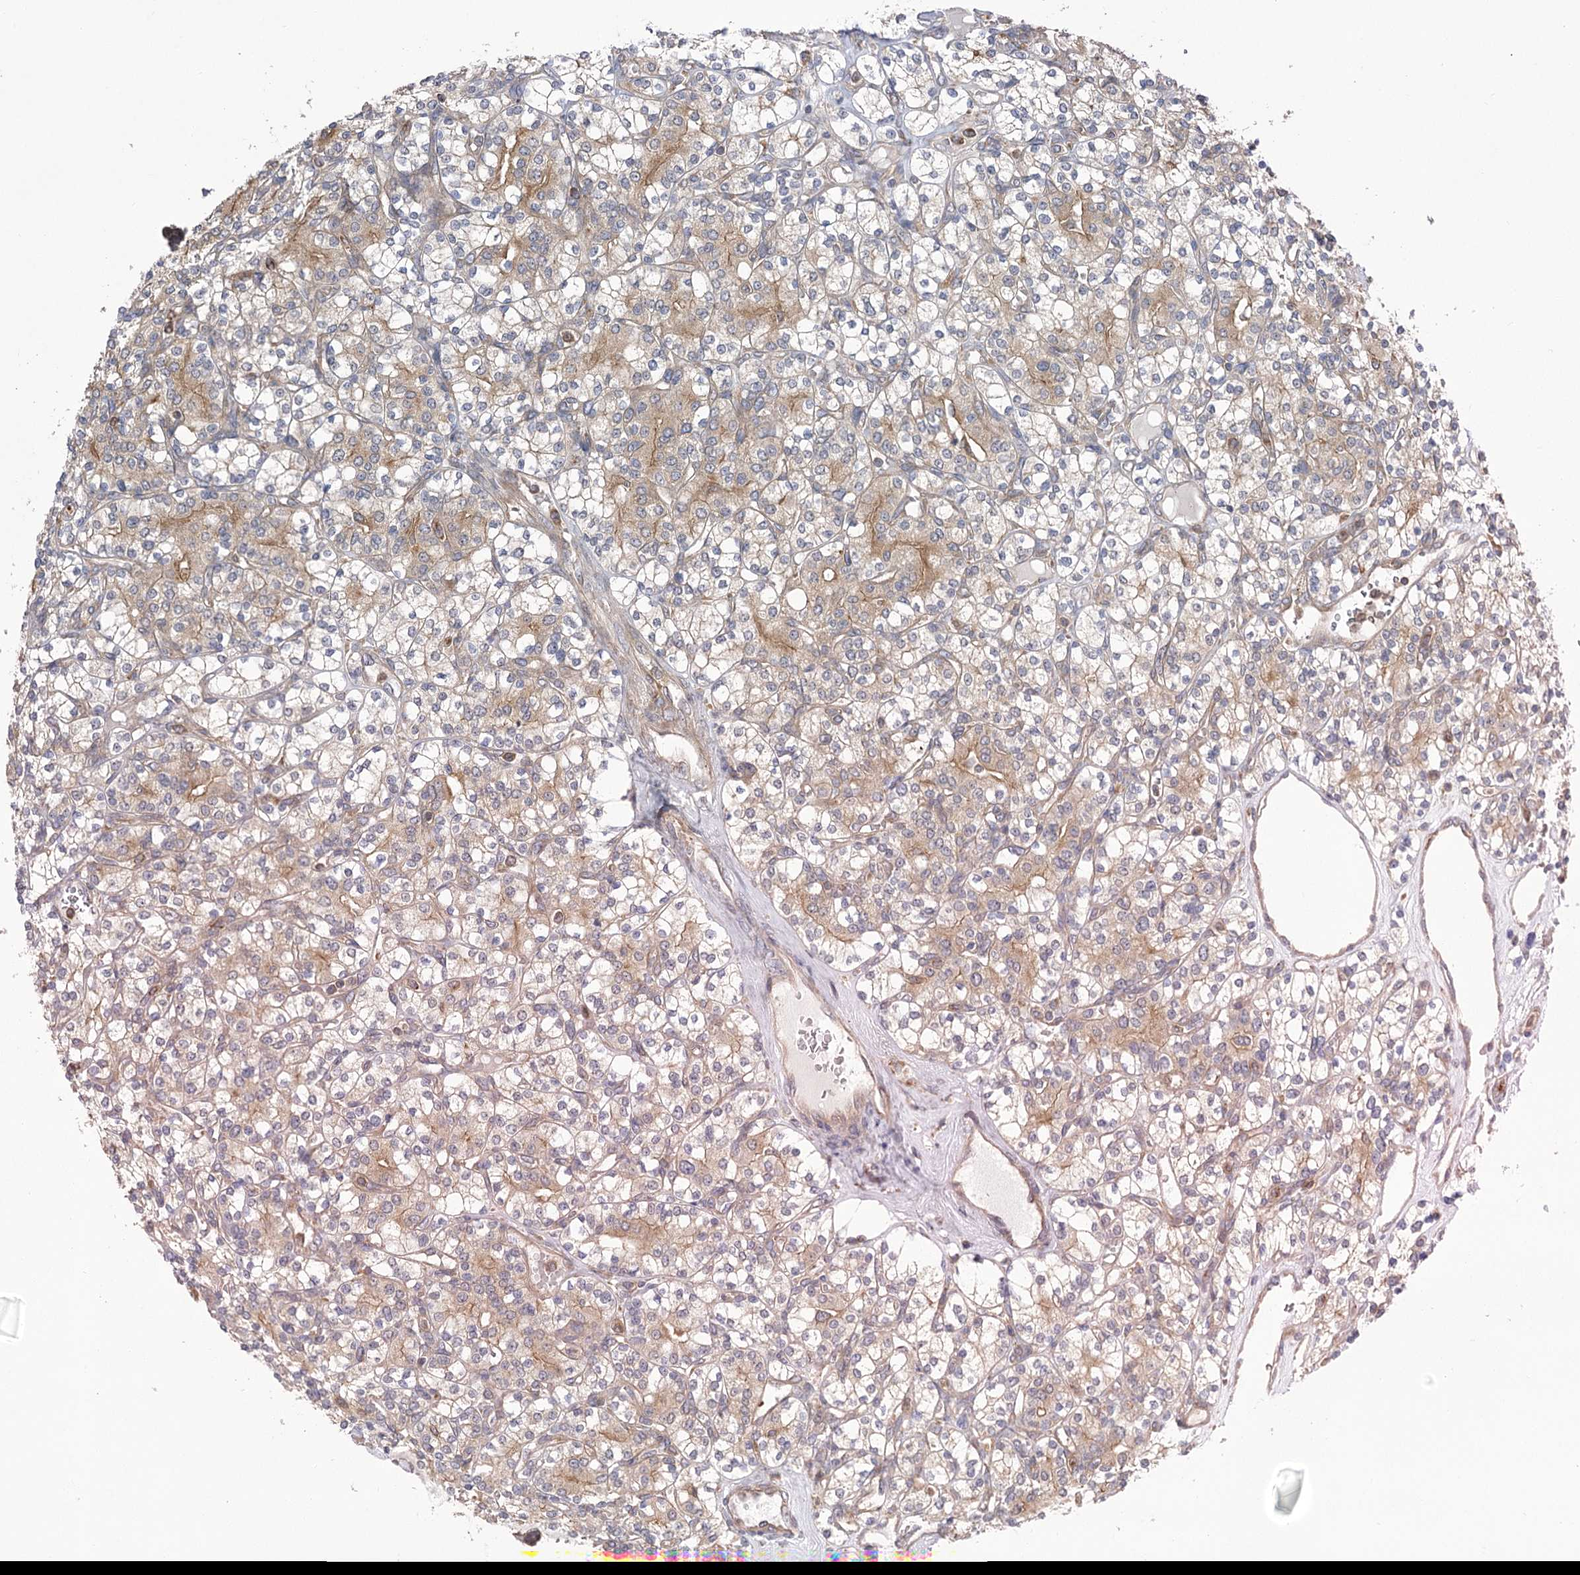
{"staining": {"intensity": "weak", "quantity": "<25%", "location": "cytoplasmic/membranous"}, "tissue": "renal cancer", "cell_type": "Tumor cells", "image_type": "cancer", "snomed": [{"axis": "morphology", "description": "Adenocarcinoma, NOS"}, {"axis": "topography", "description": "Kidney"}], "caption": "DAB immunohistochemical staining of renal adenocarcinoma demonstrates no significant staining in tumor cells.", "gene": "VPS37B", "patient": {"sex": "male", "age": 77}}